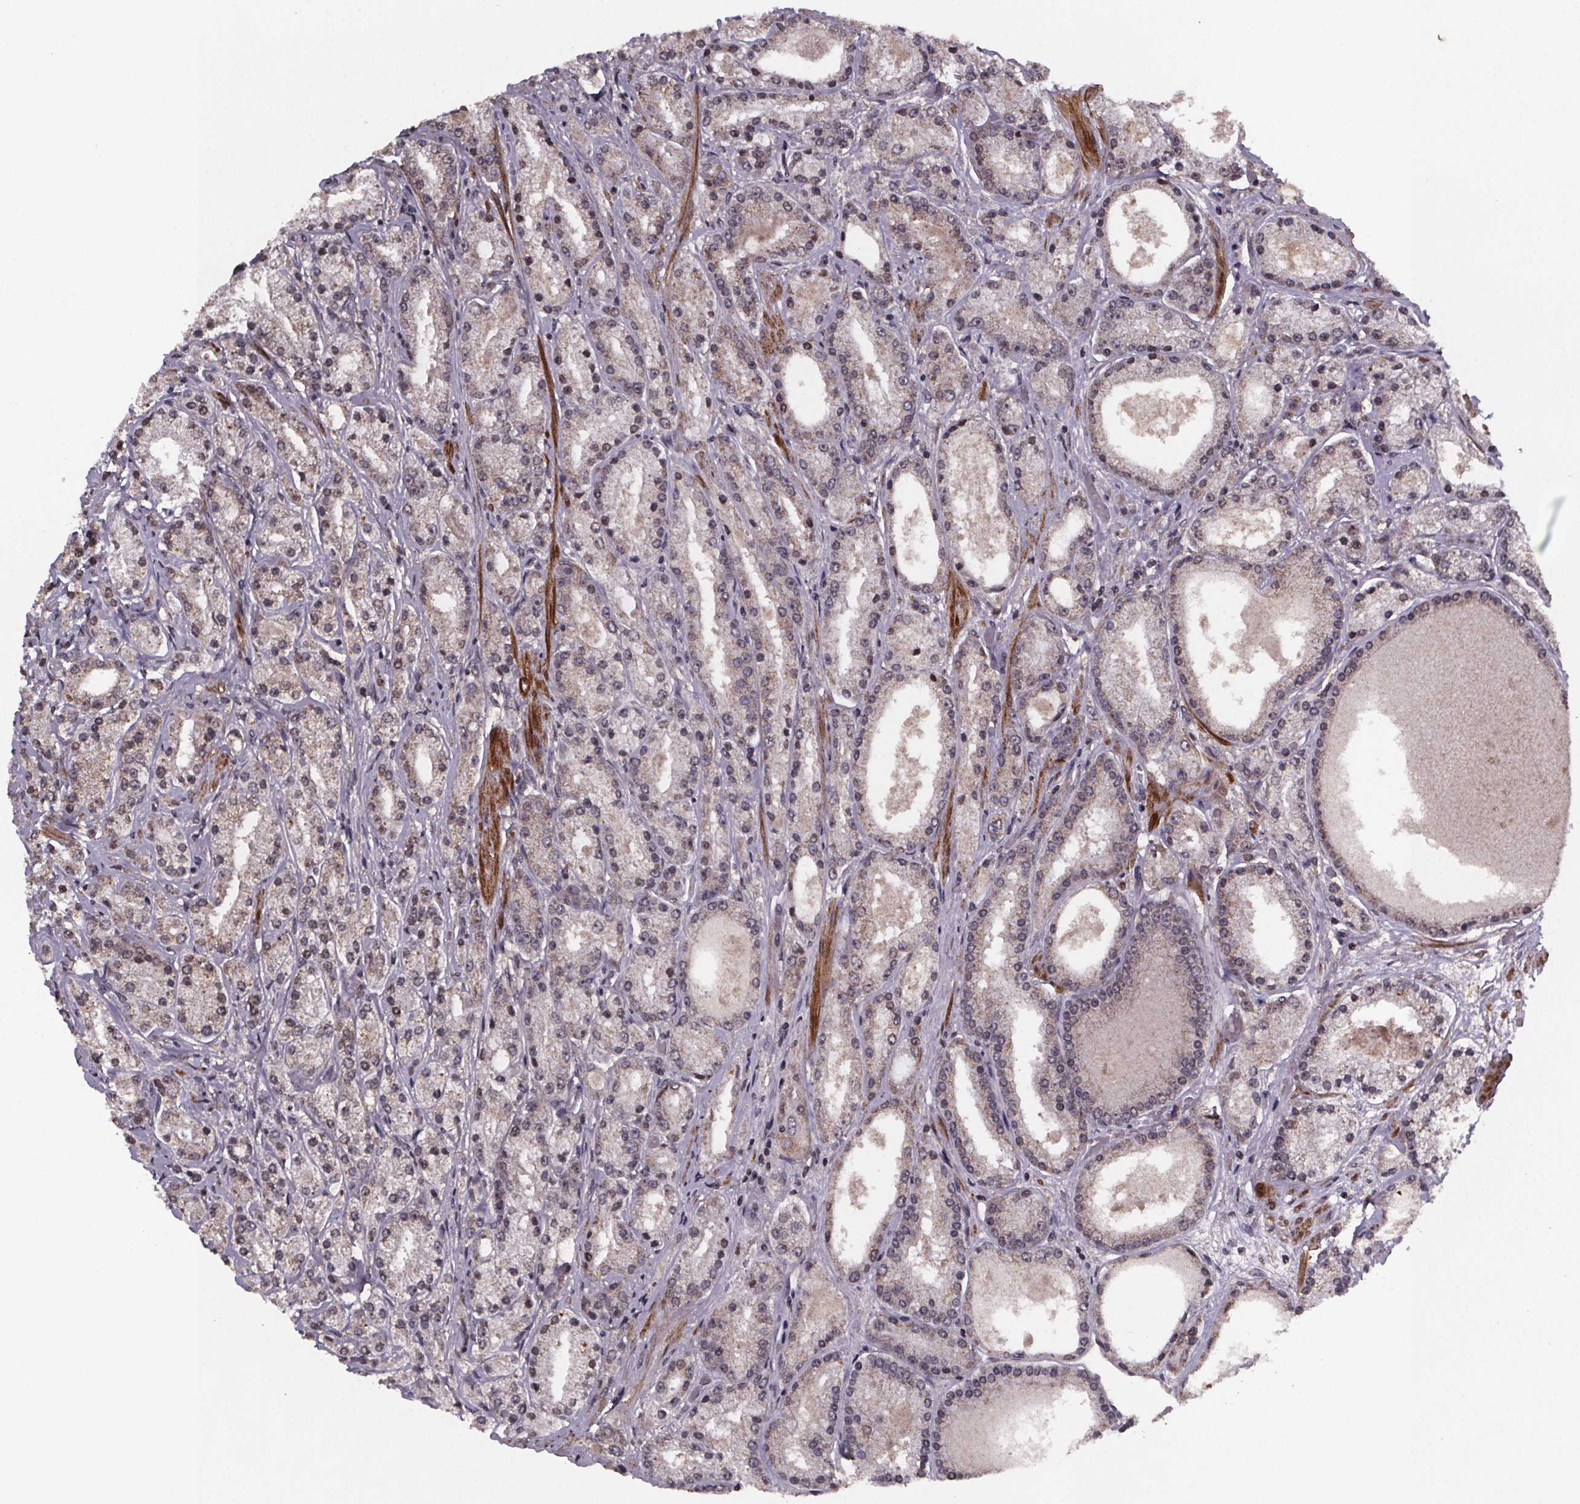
{"staining": {"intensity": "weak", "quantity": "<25%", "location": "cytoplasmic/membranous"}, "tissue": "prostate cancer", "cell_type": "Tumor cells", "image_type": "cancer", "snomed": [{"axis": "morphology", "description": "Adenocarcinoma, High grade"}, {"axis": "topography", "description": "Prostate"}], "caption": "IHC micrograph of neoplastic tissue: high-grade adenocarcinoma (prostate) stained with DAB (3,3'-diaminobenzidine) exhibits no significant protein expression in tumor cells.", "gene": "PALLD", "patient": {"sex": "male", "age": 67}}